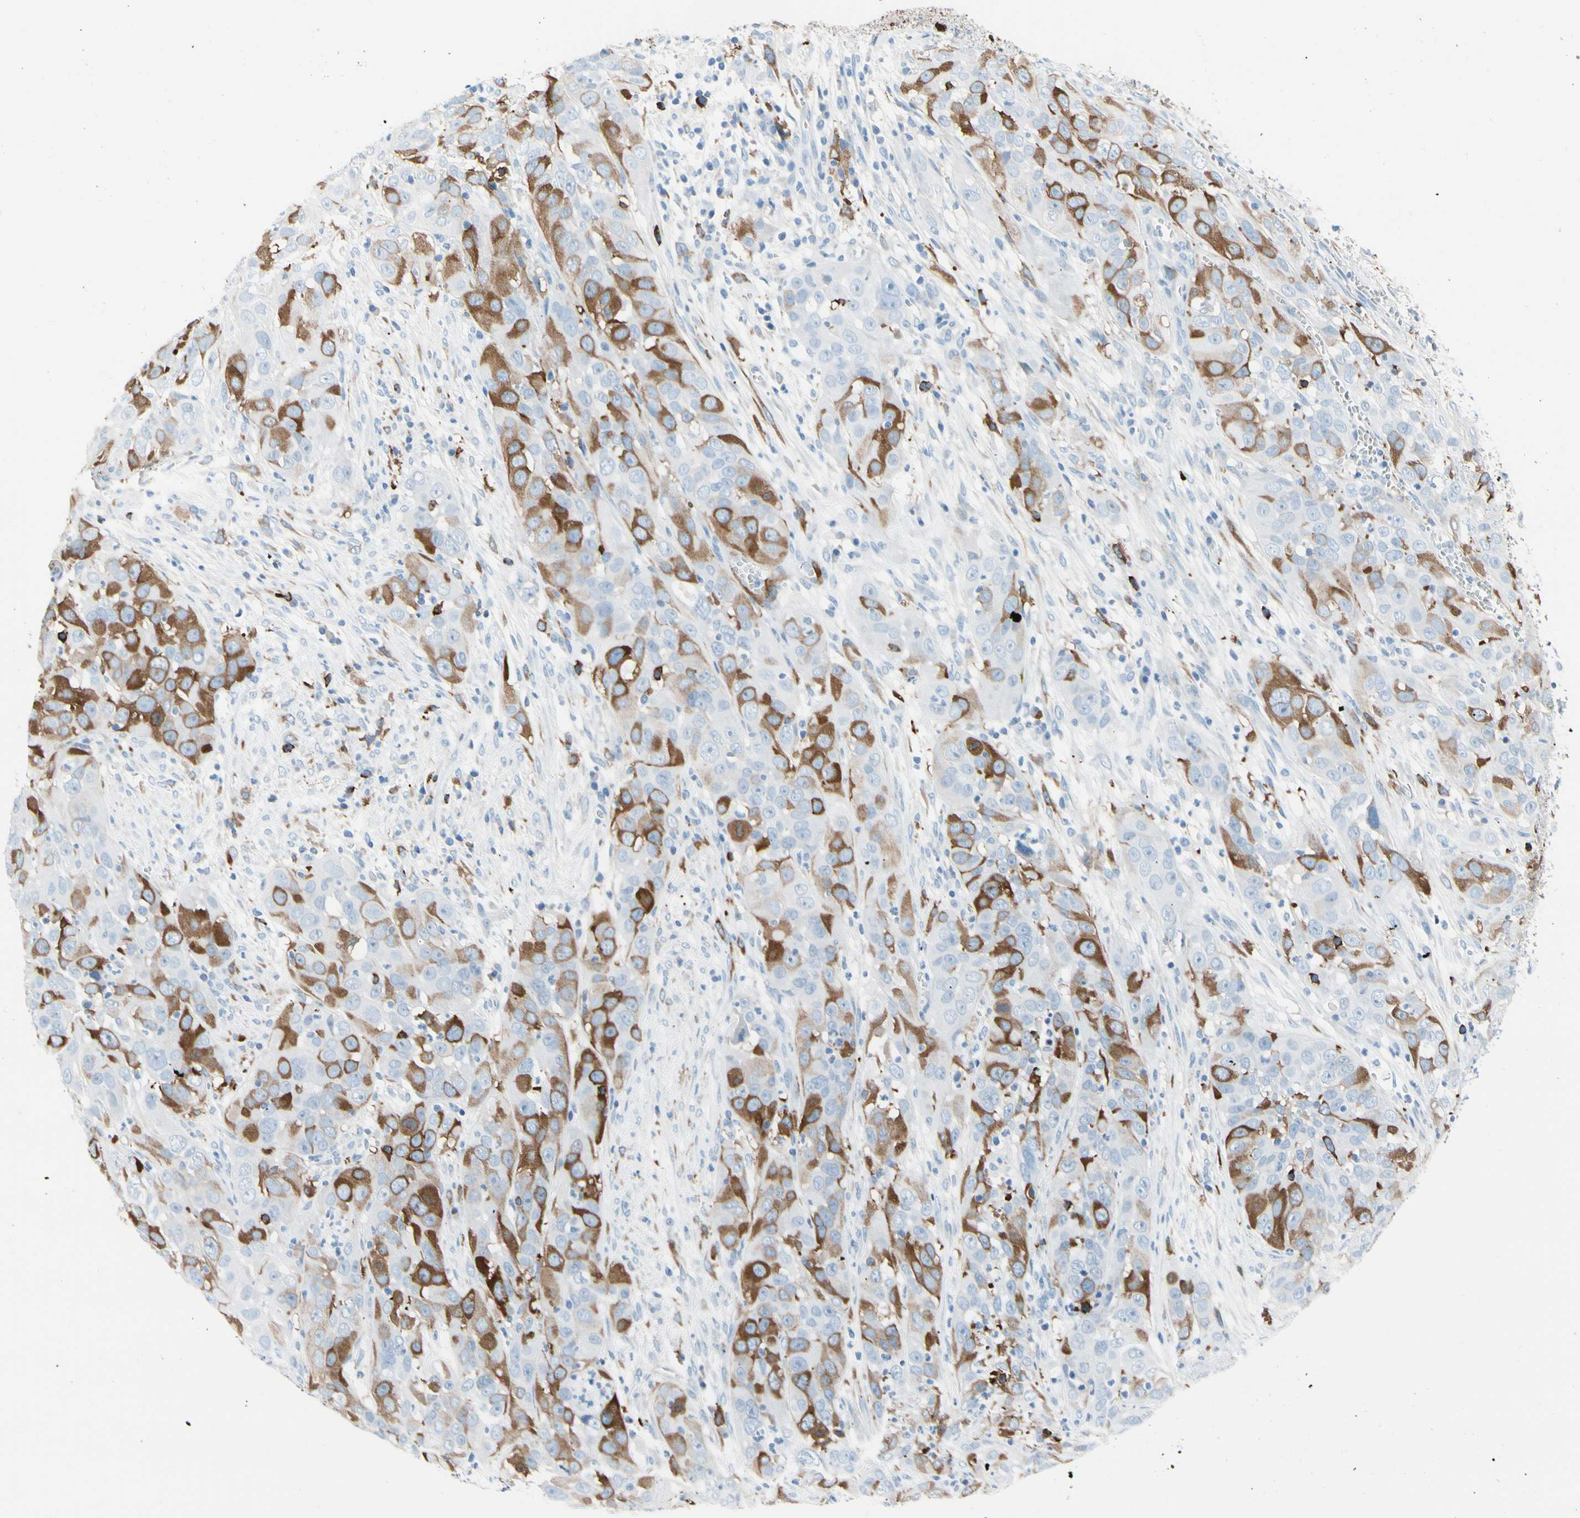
{"staining": {"intensity": "moderate", "quantity": "25%-75%", "location": "cytoplasmic/membranous"}, "tissue": "cervical cancer", "cell_type": "Tumor cells", "image_type": "cancer", "snomed": [{"axis": "morphology", "description": "Squamous cell carcinoma, NOS"}, {"axis": "topography", "description": "Cervix"}], "caption": "Immunohistochemistry (DAB (3,3'-diaminobenzidine)) staining of human squamous cell carcinoma (cervical) exhibits moderate cytoplasmic/membranous protein positivity in approximately 25%-75% of tumor cells.", "gene": "TACC3", "patient": {"sex": "female", "age": 32}}